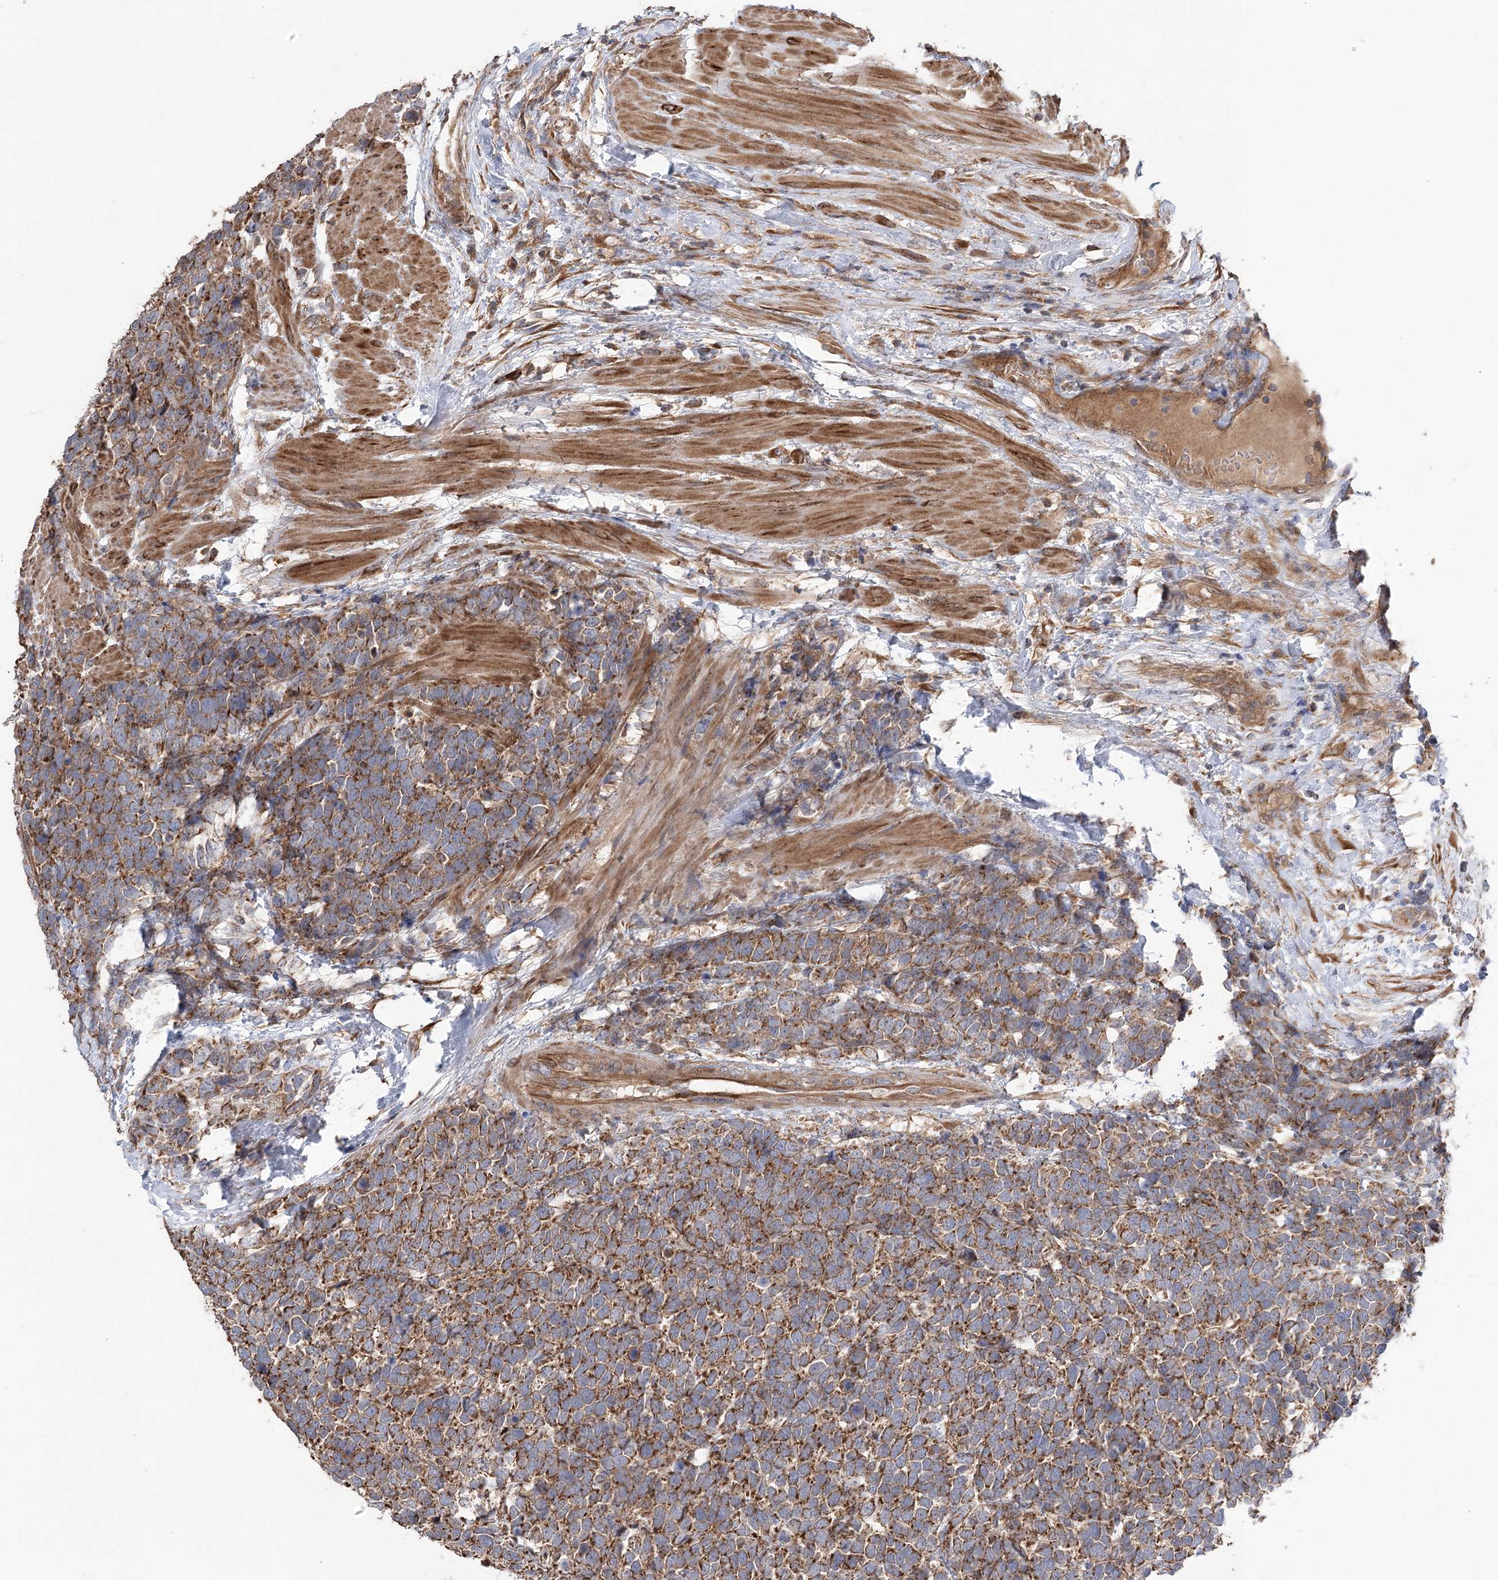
{"staining": {"intensity": "strong", "quantity": ">75%", "location": "cytoplasmic/membranous"}, "tissue": "urothelial cancer", "cell_type": "Tumor cells", "image_type": "cancer", "snomed": [{"axis": "morphology", "description": "Urothelial carcinoma, High grade"}, {"axis": "topography", "description": "Urinary bladder"}], "caption": "This is a histology image of immunohistochemistry (IHC) staining of urothelial cancer, which shows strong expression in the cytoplasmic/membranous of tumor cells.", "gene": "RWDD4", "patient": {"sex": "female", "age": 82}}